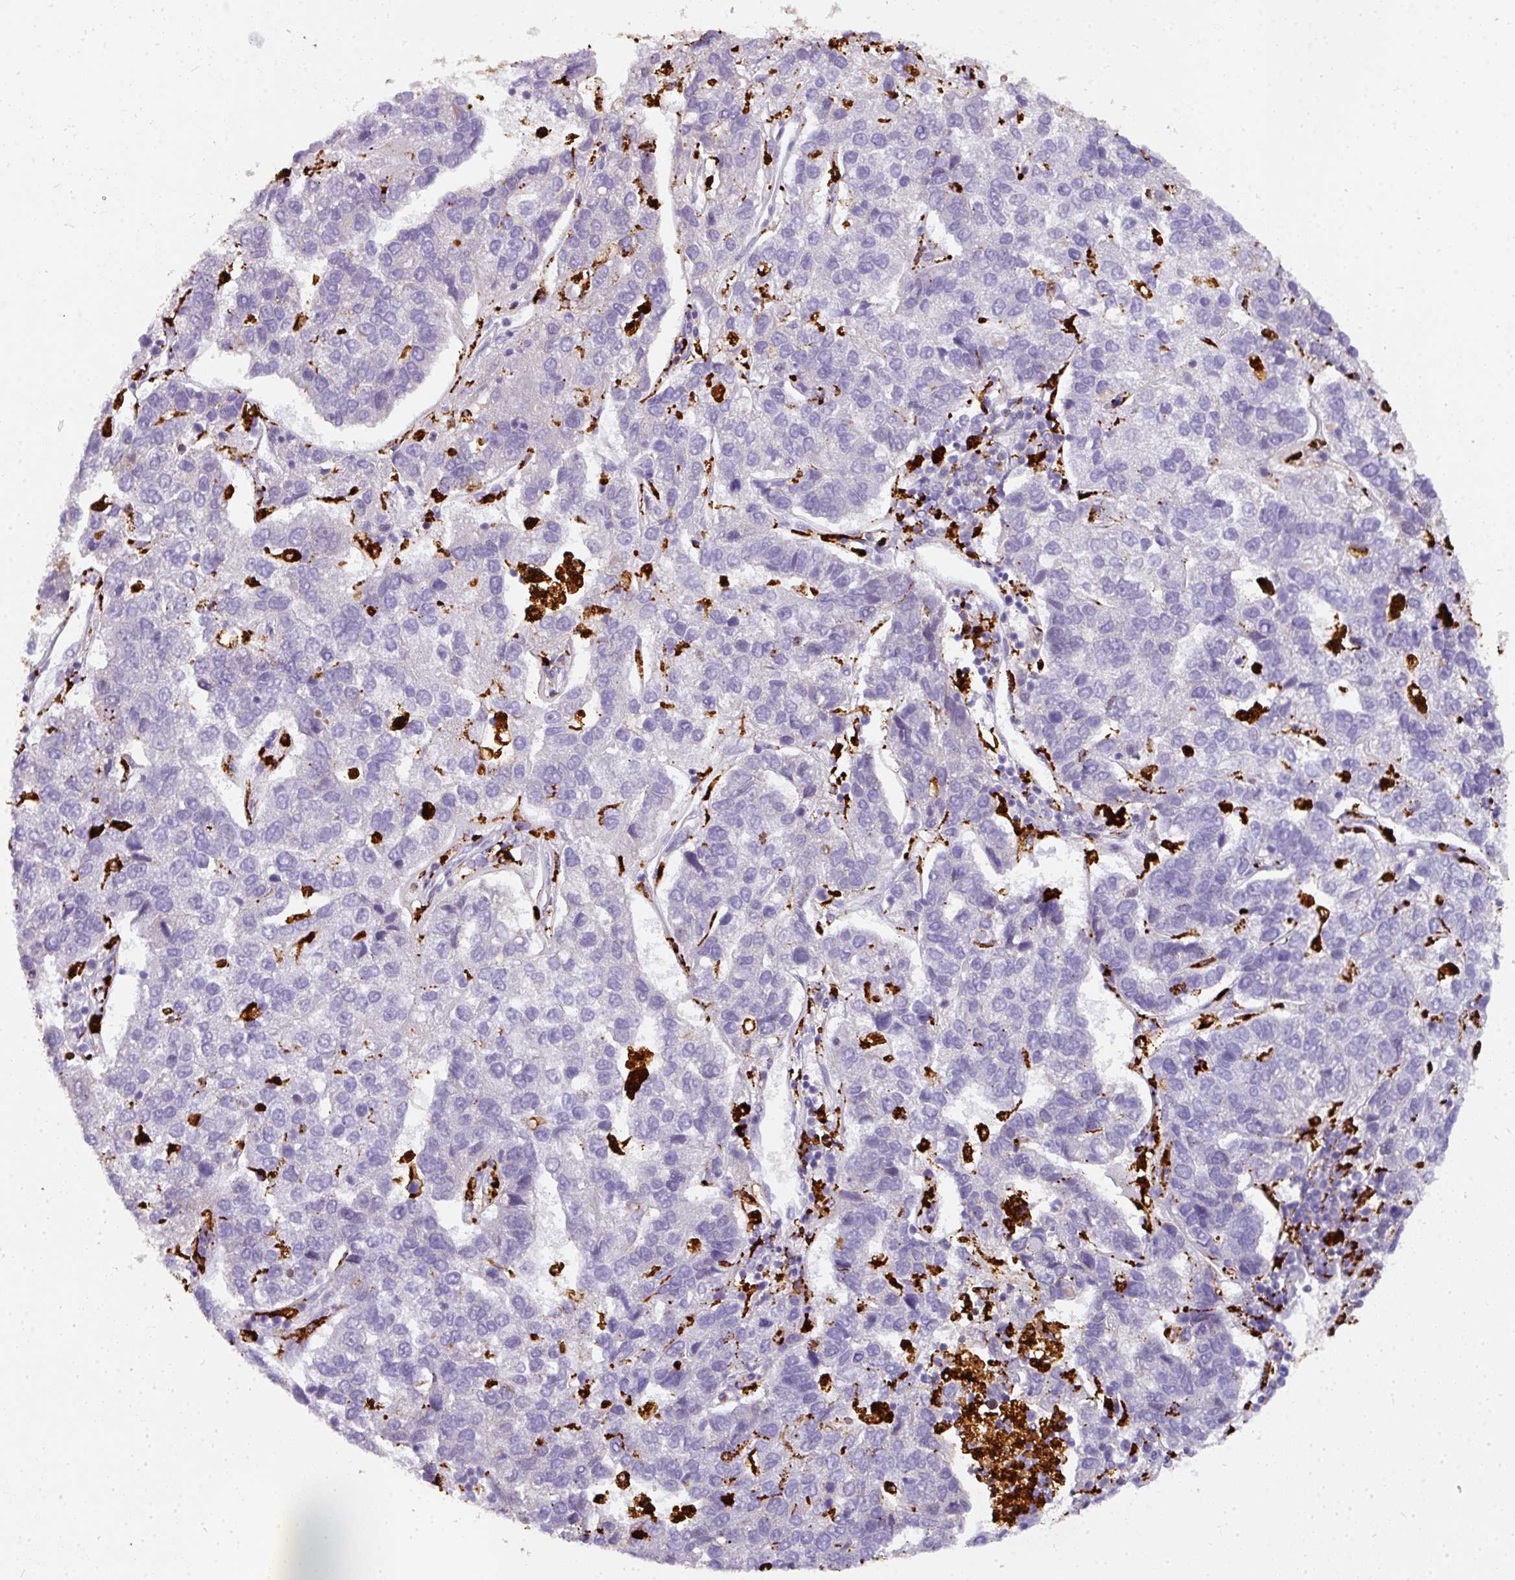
{"staining": {"intensity": "negative", "quantity": "none", "location": "none"}, "tissue": "pancreatic cancer", "cell_type": "Tumor cells", "image_type": "cancer", "snomed": [{"axis": "morphology", "description": "Adenocarcinoma, NOS"}, {"axis": "topography", "description": "Pancreas"}], "caption": "Tumor cells show no significant positivity in adenocarcinoma (pancreatic). Nuclei are stained in blue.", "gene": "MMACHC", "patient": {"sex": "female", "age": 61}}